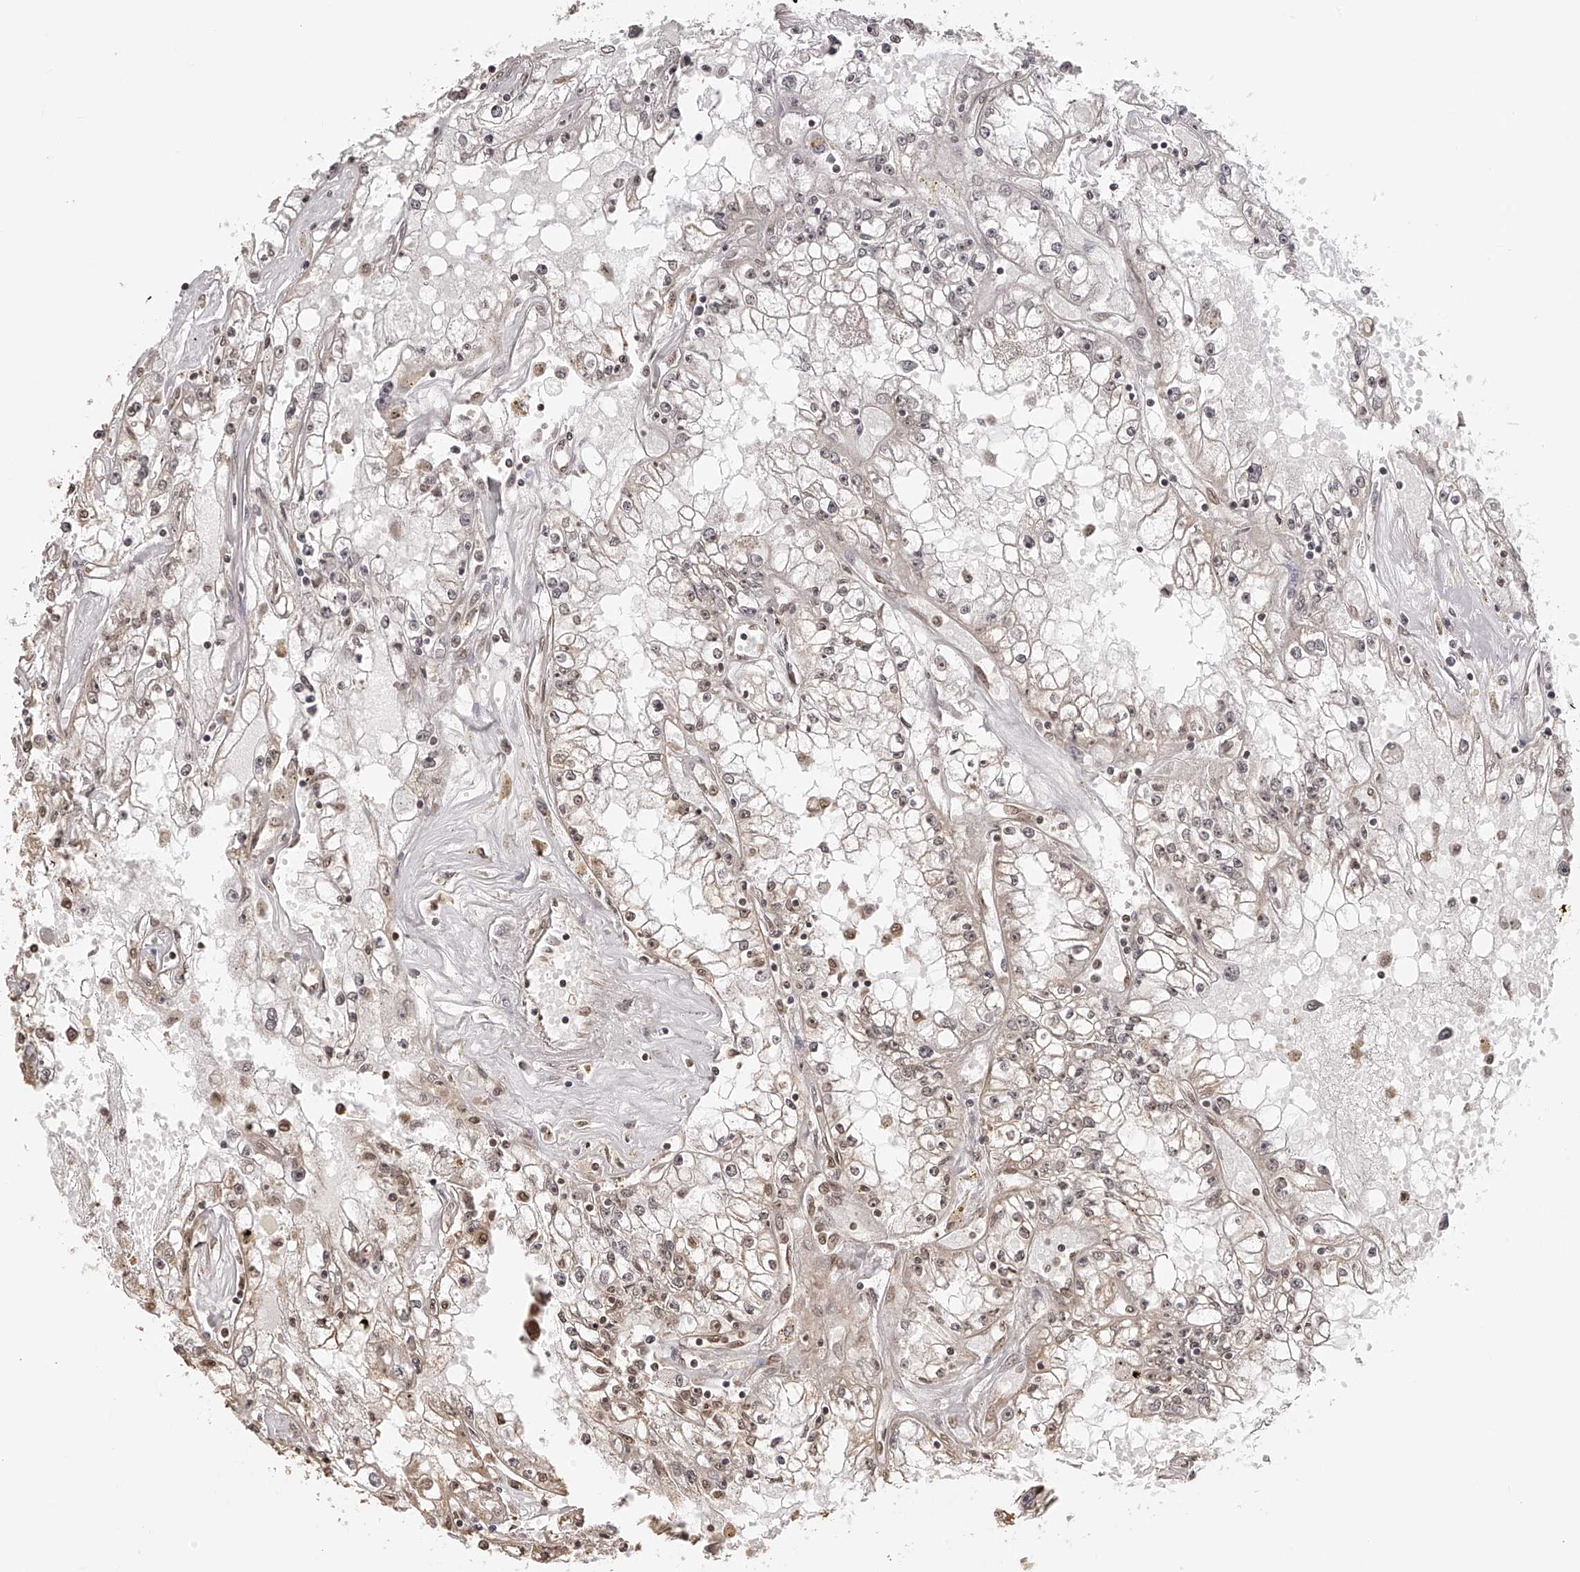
{"staining": {"intensity": "weak", "quantity": ">75%", "location": "nuclear"}, "tissue": "renal cancer", "cell_type": "Tumor cells", "image_type": "cancer", "snomed": [{"axis": "morphology", "description": "Adenocarcinoma, NOS"}, {"axis": "topography", "description": "Kidney"}], "caption": "Immunohistochemistry (IHC) of adenocarcinoma (renal) reveals low levels of weak nuclear expression in approximately >75% of tumor cells.", "gene": "ZNF503", "patient": {"sex": "male", "age": 56}}